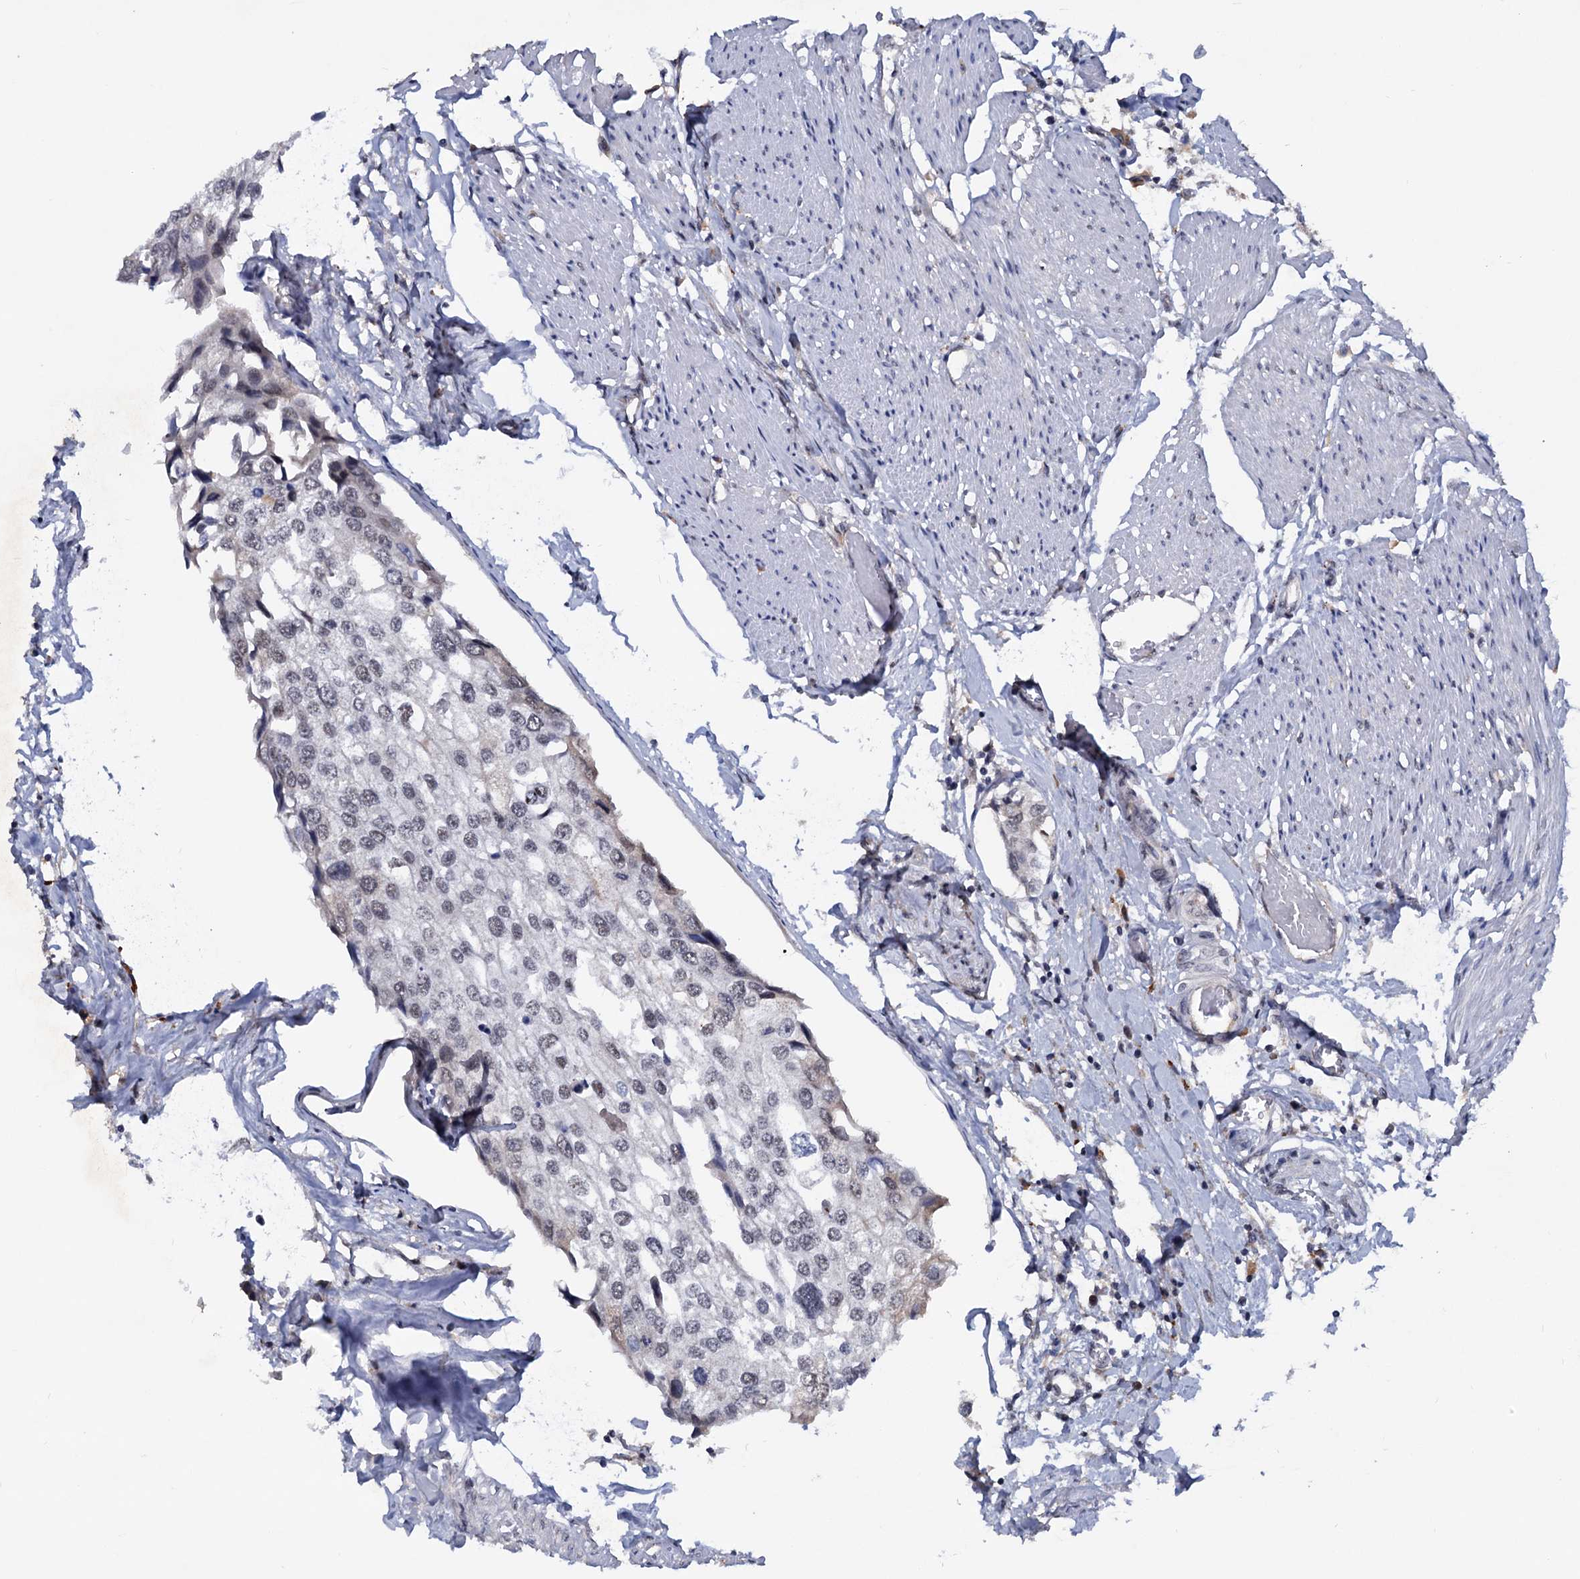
{"staining": {"intensity": "negative", "quantity": "none", "location": "none"}, "tissue": "urothelial cancer", "cell_type": "Tumor cells", "image_type": "cancer", "snomed": [{"axis": "morphology", "description": "Urothelial carcinoma, High grade"}, {"axis": "topography", "description": "Urinary bladder"}], "caption": "Tumor cells show no significant staining in urothelial cancer.", "gene": "TBC1D12", "patient": {"sex": "male", "age": 64}}